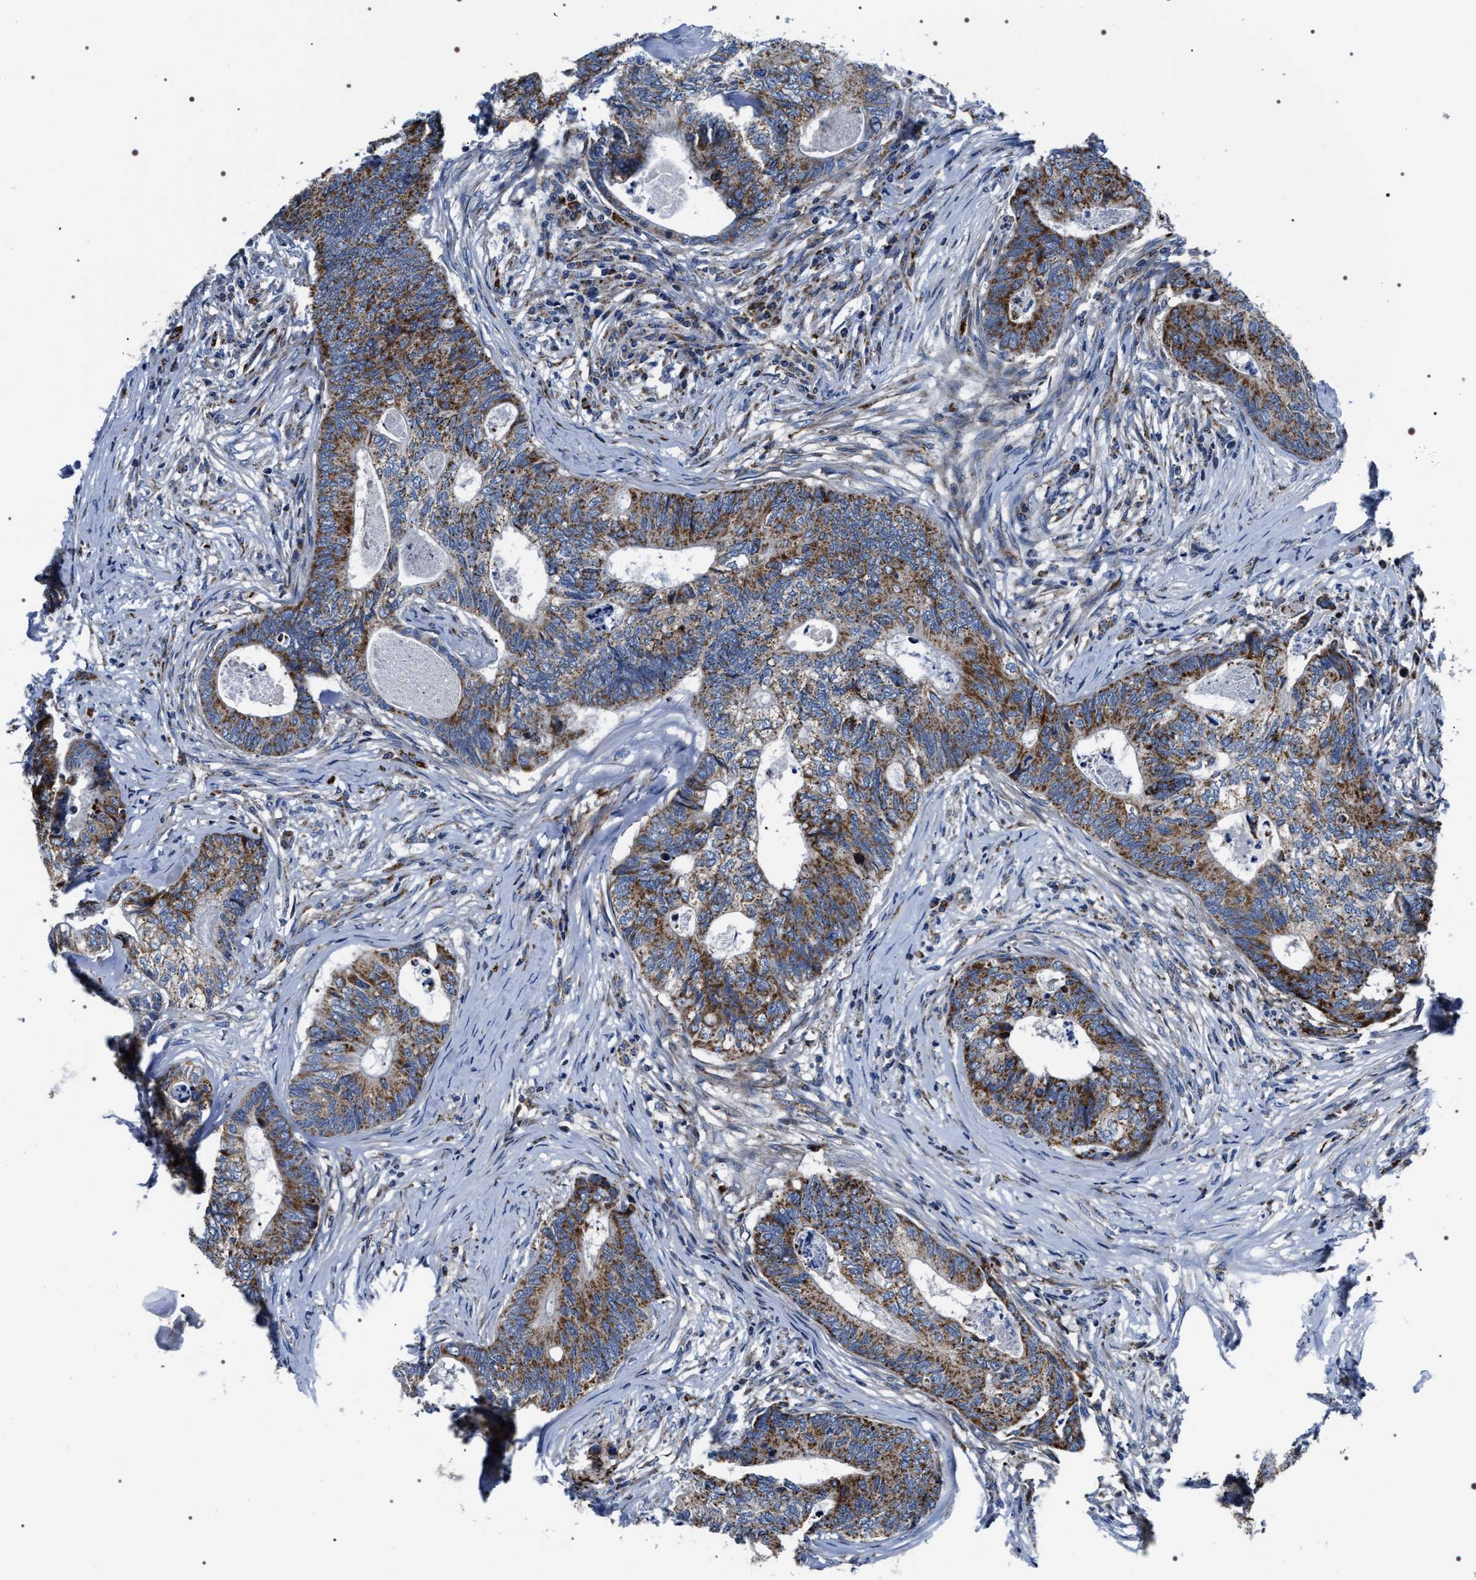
{"staining": {"intensity": "strong", "quantity": ">75%", "location": "cytoplasmic/membranous"}, "tissue": "colorectal cancer", "cell_type": "Tumor cells", "image_type": "cancer", "snomed": [{"axis": "morphology", "description": "Adenocarcinoma, NOS"}, {"axis": "topography", "description": "Colon"}], "caption": "Colorectal adenocarcinoma tissue demonstrates strong cytoplasmic/membranous expression in about >75% of tumor cells The staining is performed using DAB (3,3'-diaminobenzidine) brown chromogen to label protein expression. The nuclei are counter-stained blue using hematoxylin.", "gene": "NTMT1", "patient": {"sex": "female", "age": 67}}